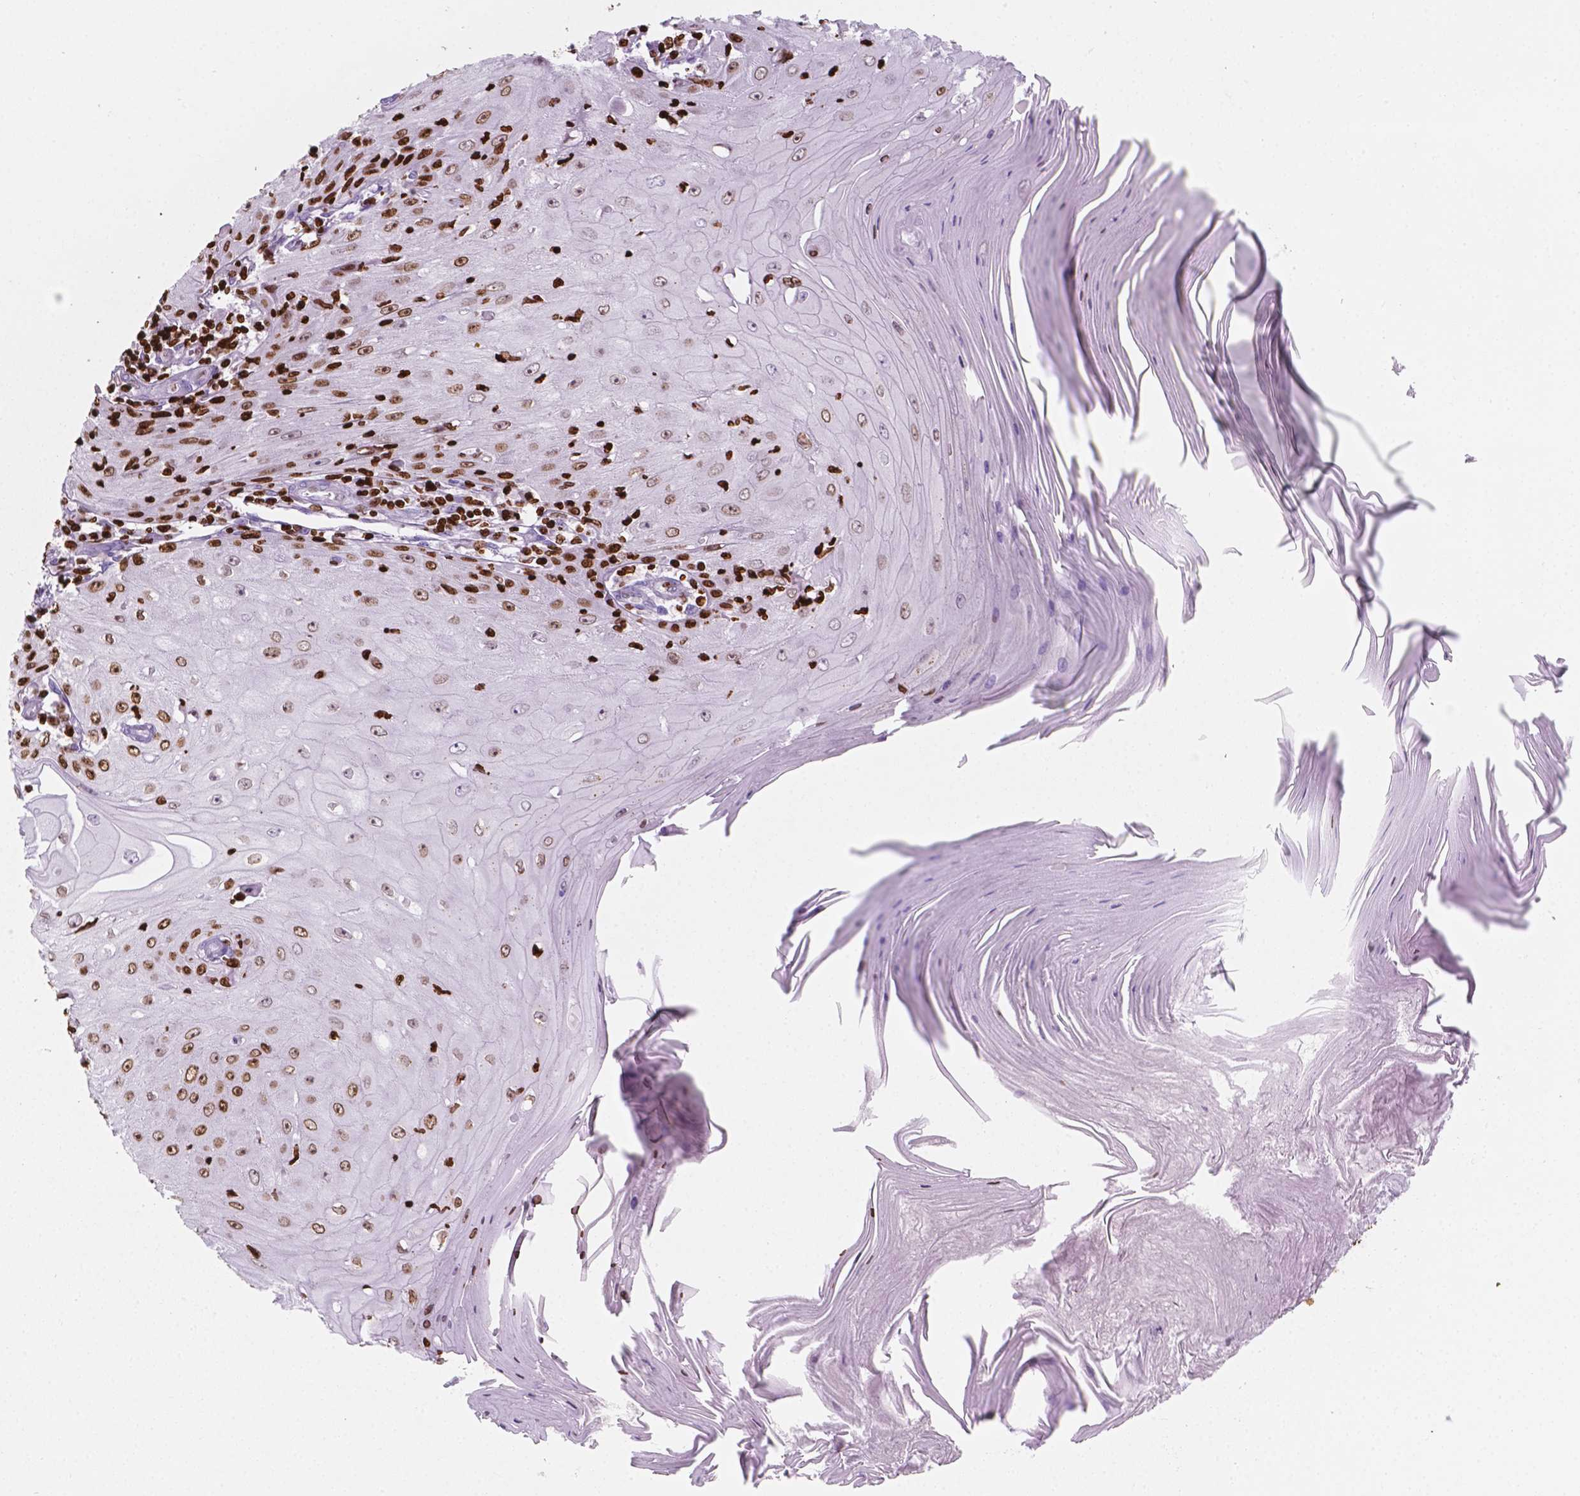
{"staining": {"intensity": "moderate", "quantity": "25%-75%", "location": "nuclear"}, "tissue": "skin cancer", "cell_type": "Tumor cells", "image_type": "cancer", "snomed": [{"axis": "morphology", "description": "Squamous cell carcinoma, NOS"}, {"axis": "topography", "description": "Skin"}], "caption": "Immunohistochemistry (DAB) staining of squamous cell carcinoma (skin) demonstrates moderate nuclear protein positivity in about 25%-75% of tumor cells.", "gene": "CBY3", "patient": {"sex": "female", "age": 73}}